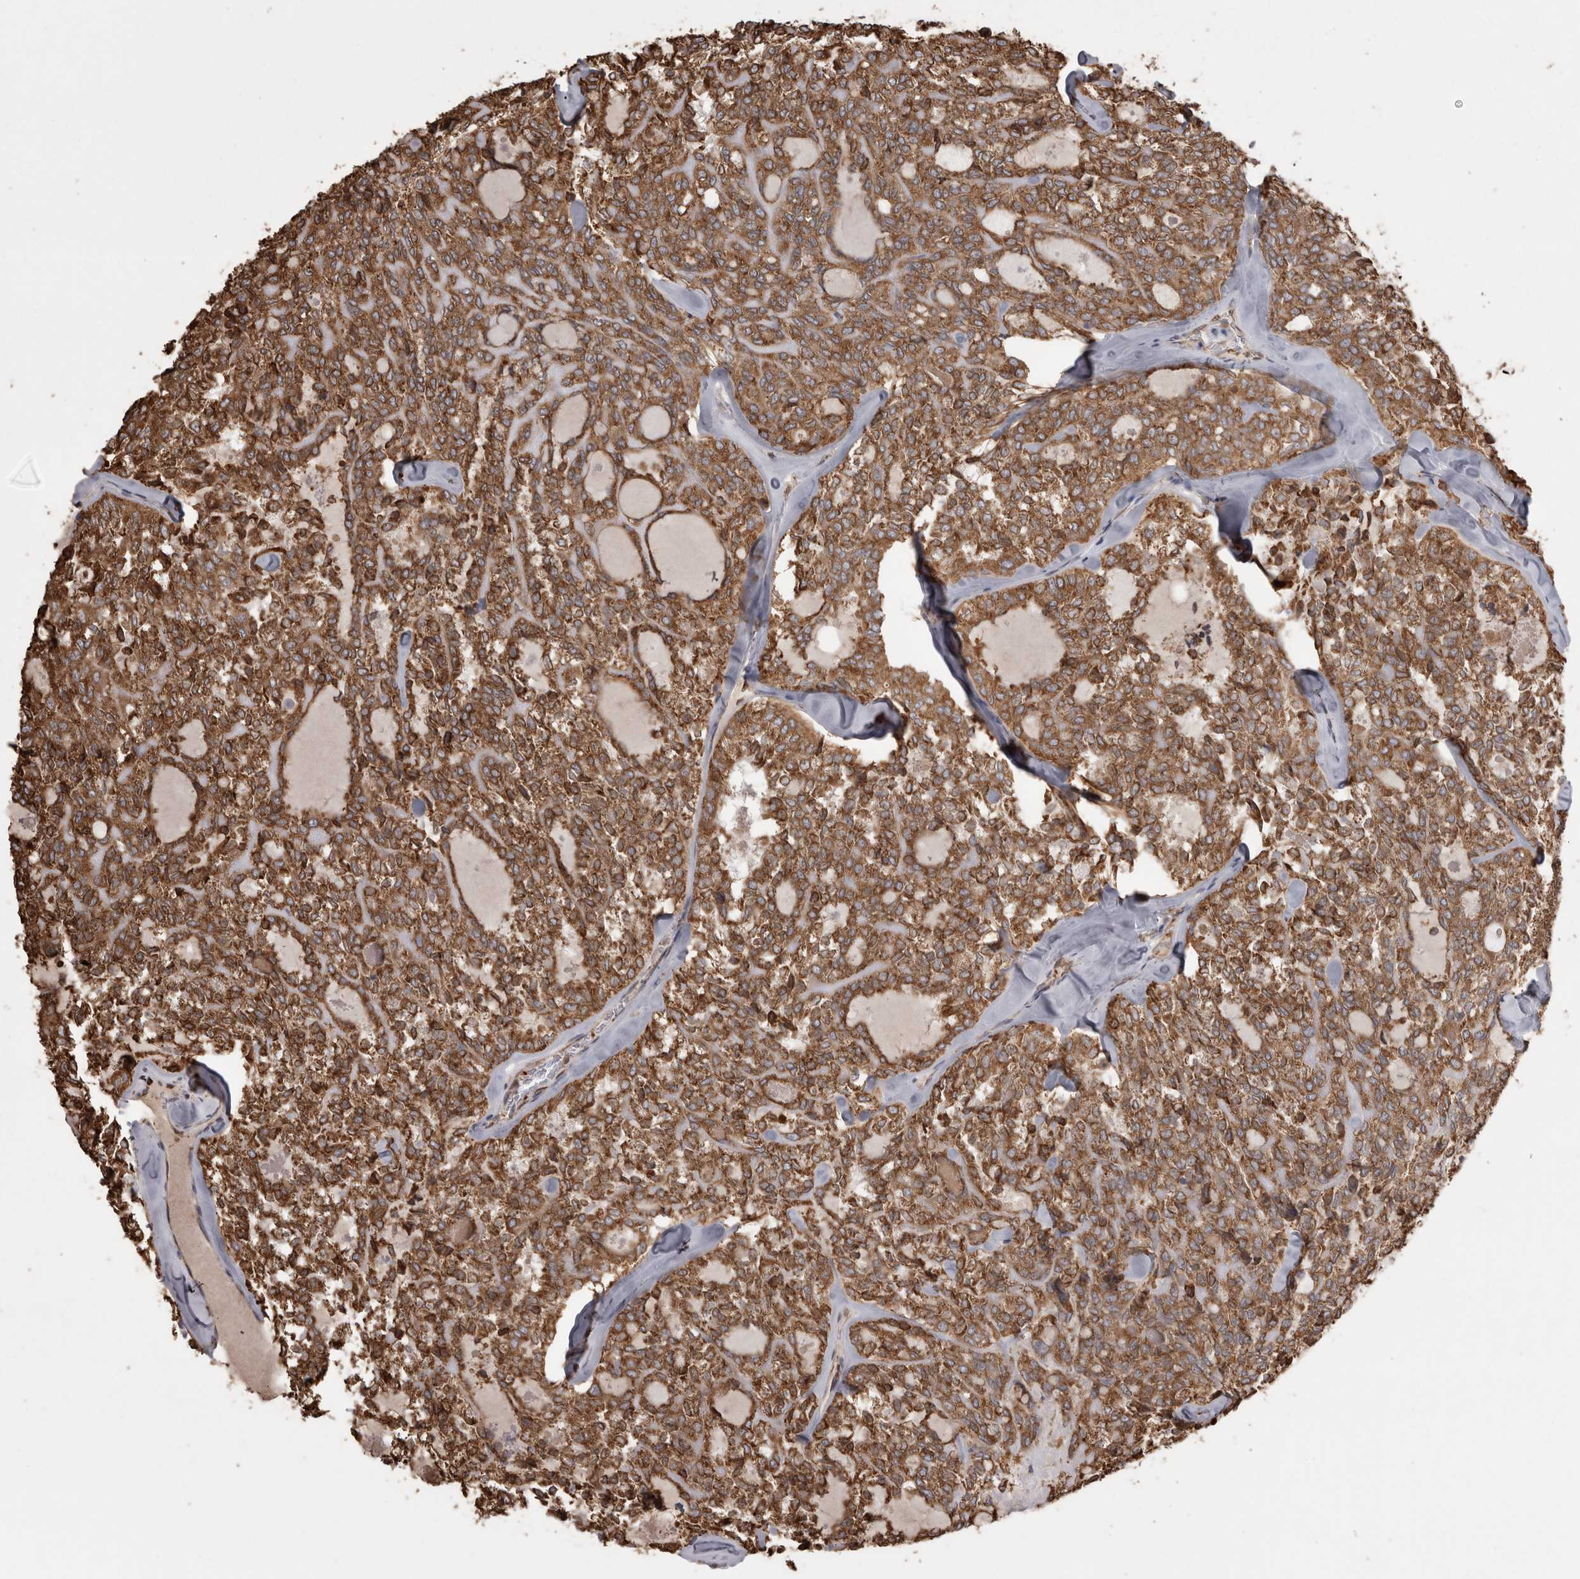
{"staining": {"intensity": "strong", "quantity": ">75%", "location": "cytoplasmic/membranous"}, "tissue": "thyroid cancer", "cell_type": "Tumor cells", "image_type": "cancer", "snomed": [{"axis": "morphology", "description": "Follicular adenoma carcinoma, NOS"}, {"axis": "topography", "description": "Thyroid gland"}], "caption": "Strong cytoplasmic/membranous expression is identified in approximately >75% of tumor cells in thyroid cancer.", "gene": "PON2", "patient": {"sex": "male", "age": 75}}